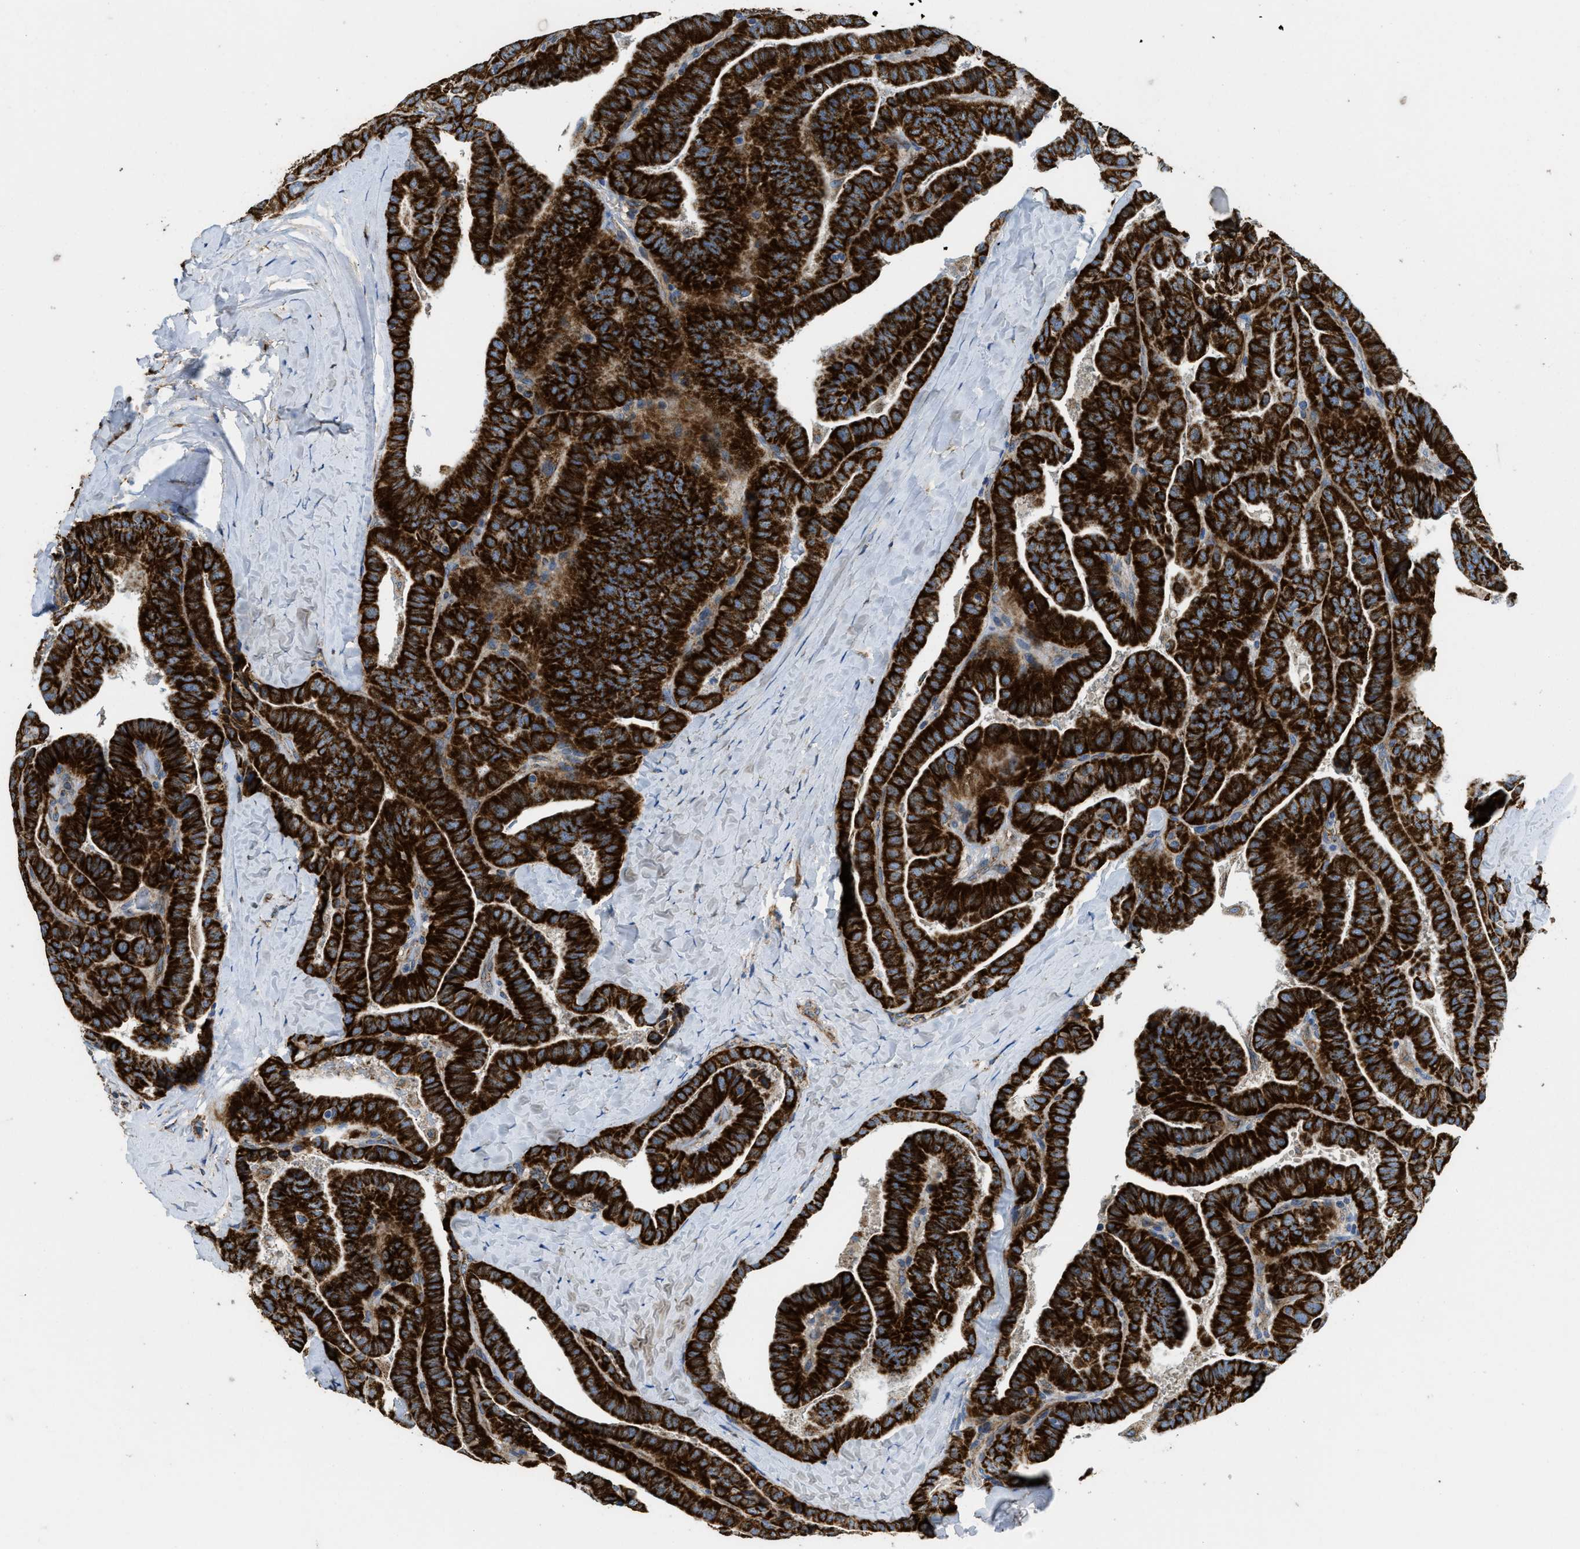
{"staining": {"intensity": "strong", "quantity": ">75%", "location": "cytoplasmic/membranous"}, "tissue": "thyroid cancer", "cell_type": "Tumor cells", "image_type": "cancer", "snomed": [{"axis": "morphology", "description": "Papillary adenocarcinoma, NOS"}, {"axis": "topography", "description": "Thyroid gland"}], "caption": "Strong cytoplasmic/membranous protein expression is appreciated in about >75% of tumor cells in thyroid papillary adenocarcinoma.", "gene": "STK33", "patient": {"sex": "male", "age": 77}}